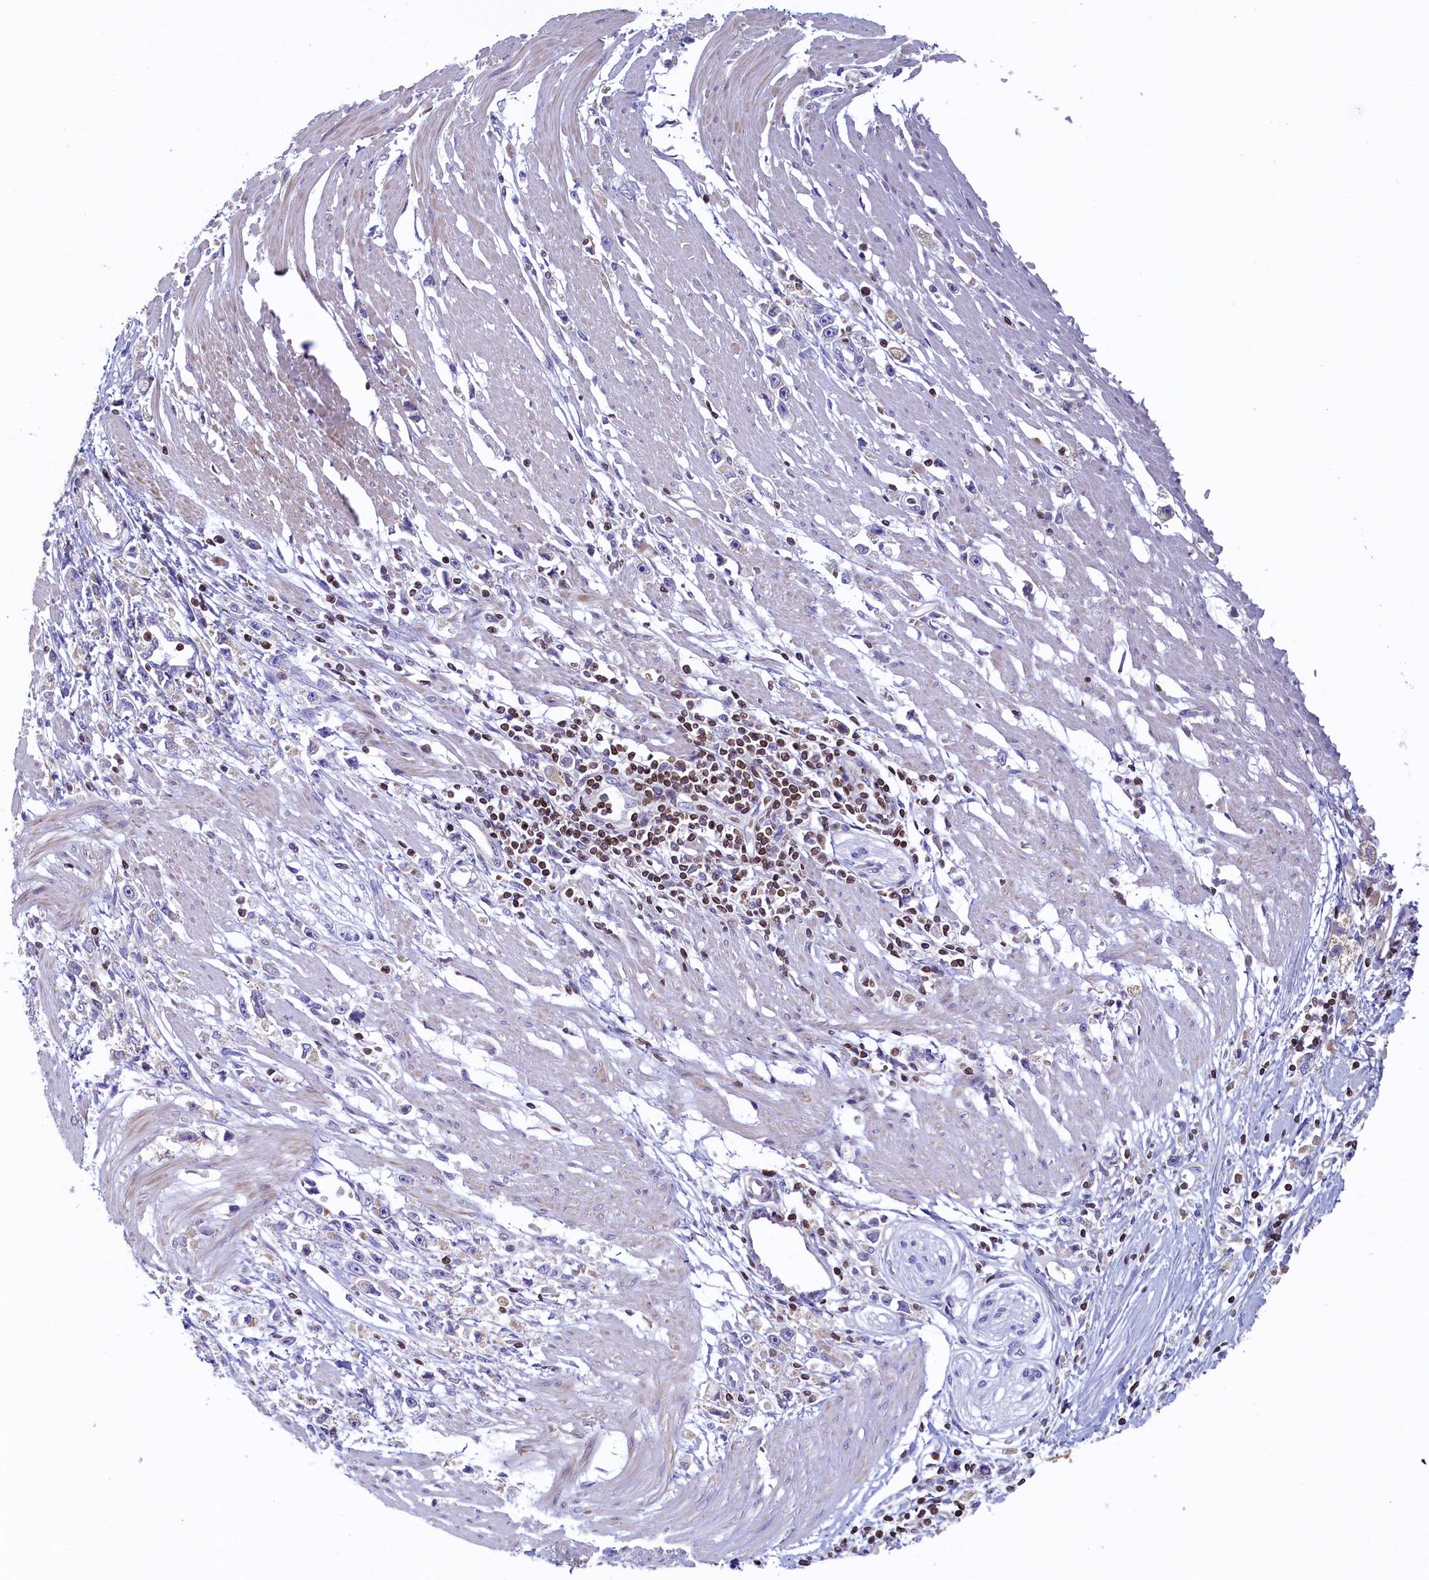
{"staining": {"intensity": "negative", "quantity": "none", "location": "none"}, "tissue": "stomach cancer", "cell_type": "Tumor cells", "image_type": "cancer", "snomed": [{"axis": "morphology", "description": "Adenocarcinoma, NOS"}, {"axis": "topography", "description": "Stomach"}], "caption": "The micrograph reveals no staining of tumor cells in stomach cancer (adenocarcinoma).", "gene": "TRAF3IP3", "patient": {"sex": "female", "age": 59}}